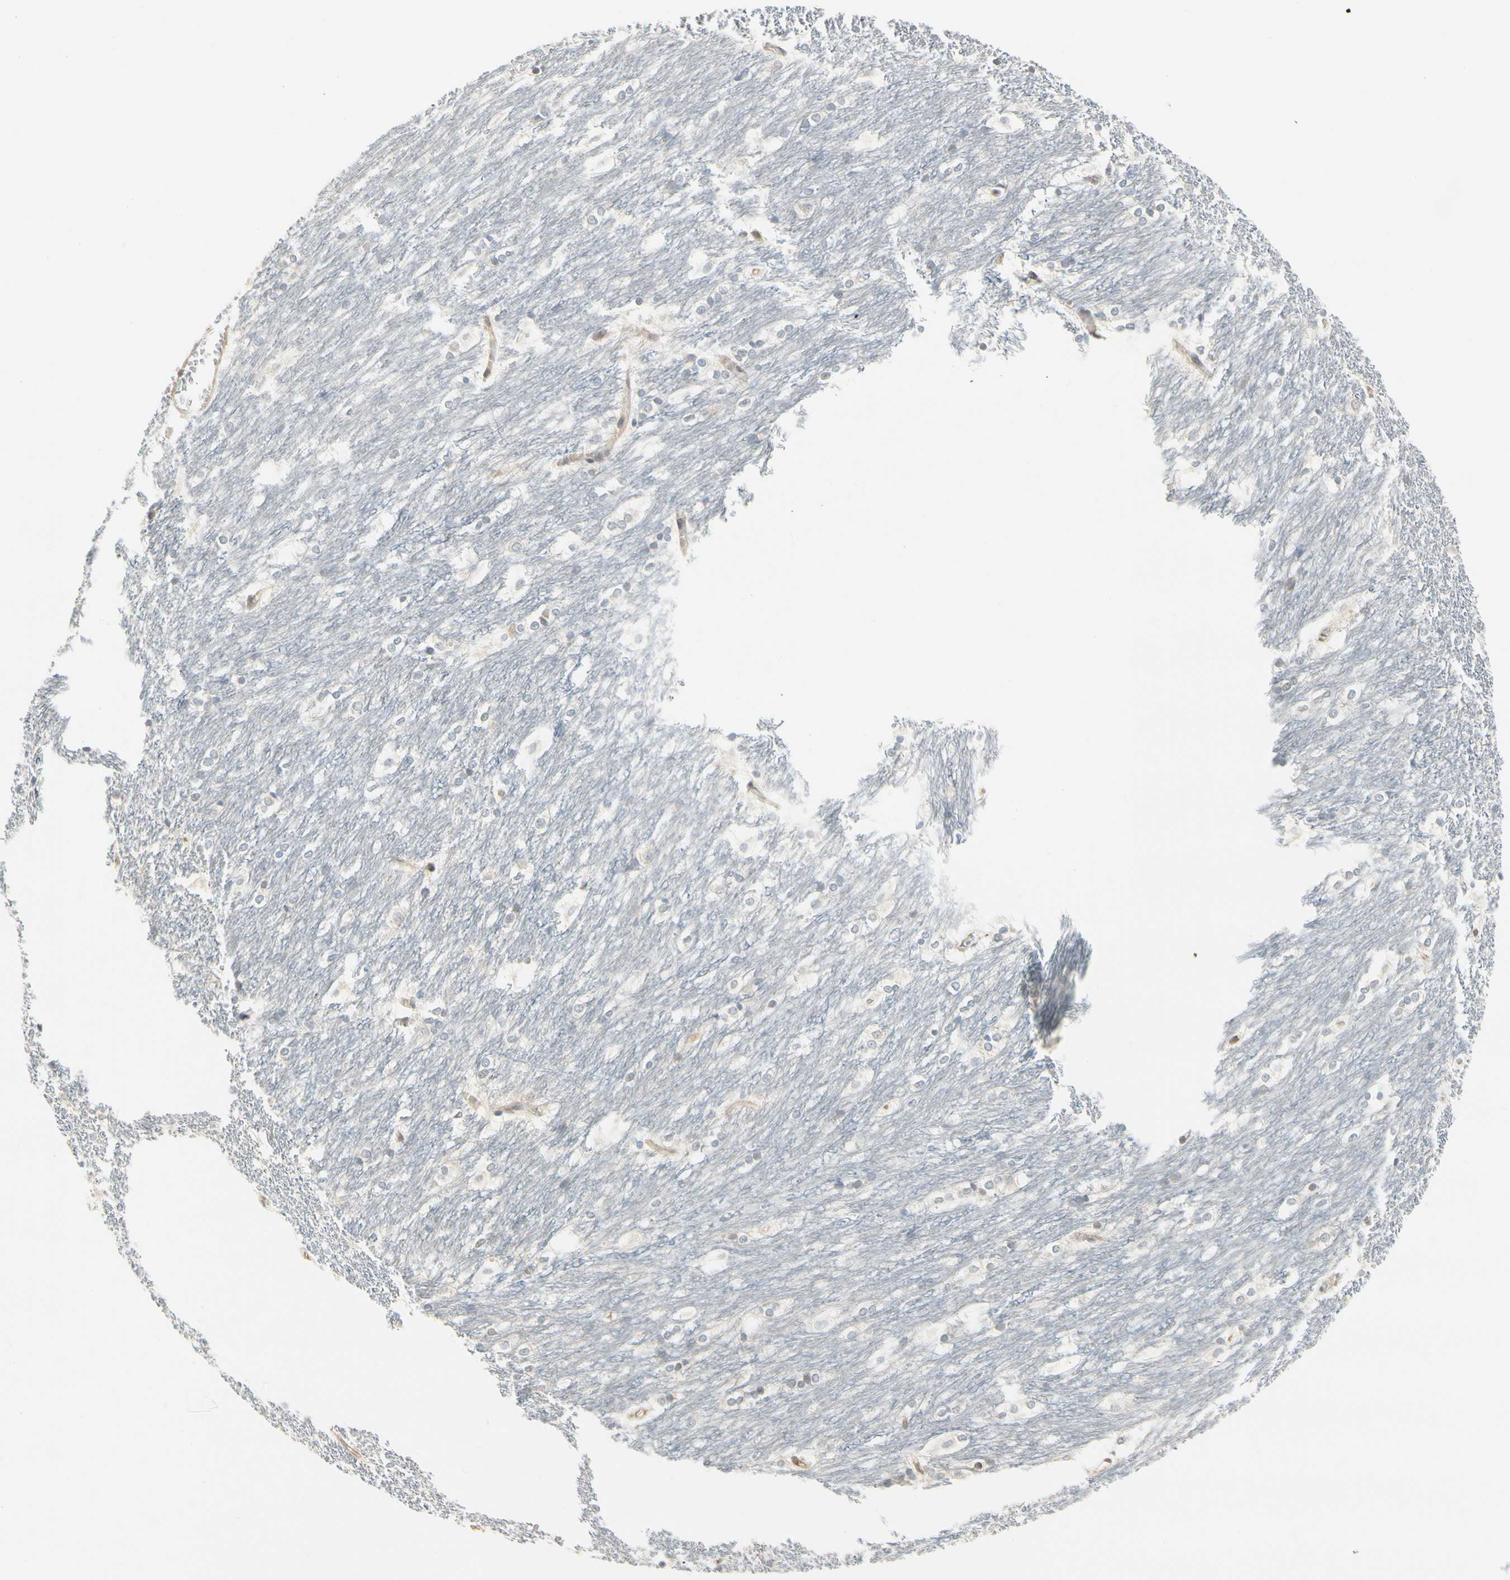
{"staining": {"intensity": "negative", "quantity": "none", "location": "none"}, "tissue": "caudate", "cell_type": "Glial cells", "image_type": "normal", "snomed": [{"axis": "morphology", "description": "Normal tissue, NOS"}, {"axis": "topography", "description": "Lateral ventricle wall"}], "caption": "Immunohistochemical staining of unremarkable human caudate shows no significant positivity in glial cells. (IHC, brightfield microscopy, high magnification).", "gene": "NUCB2", "patient": {"sex": "female", "age": 19}}